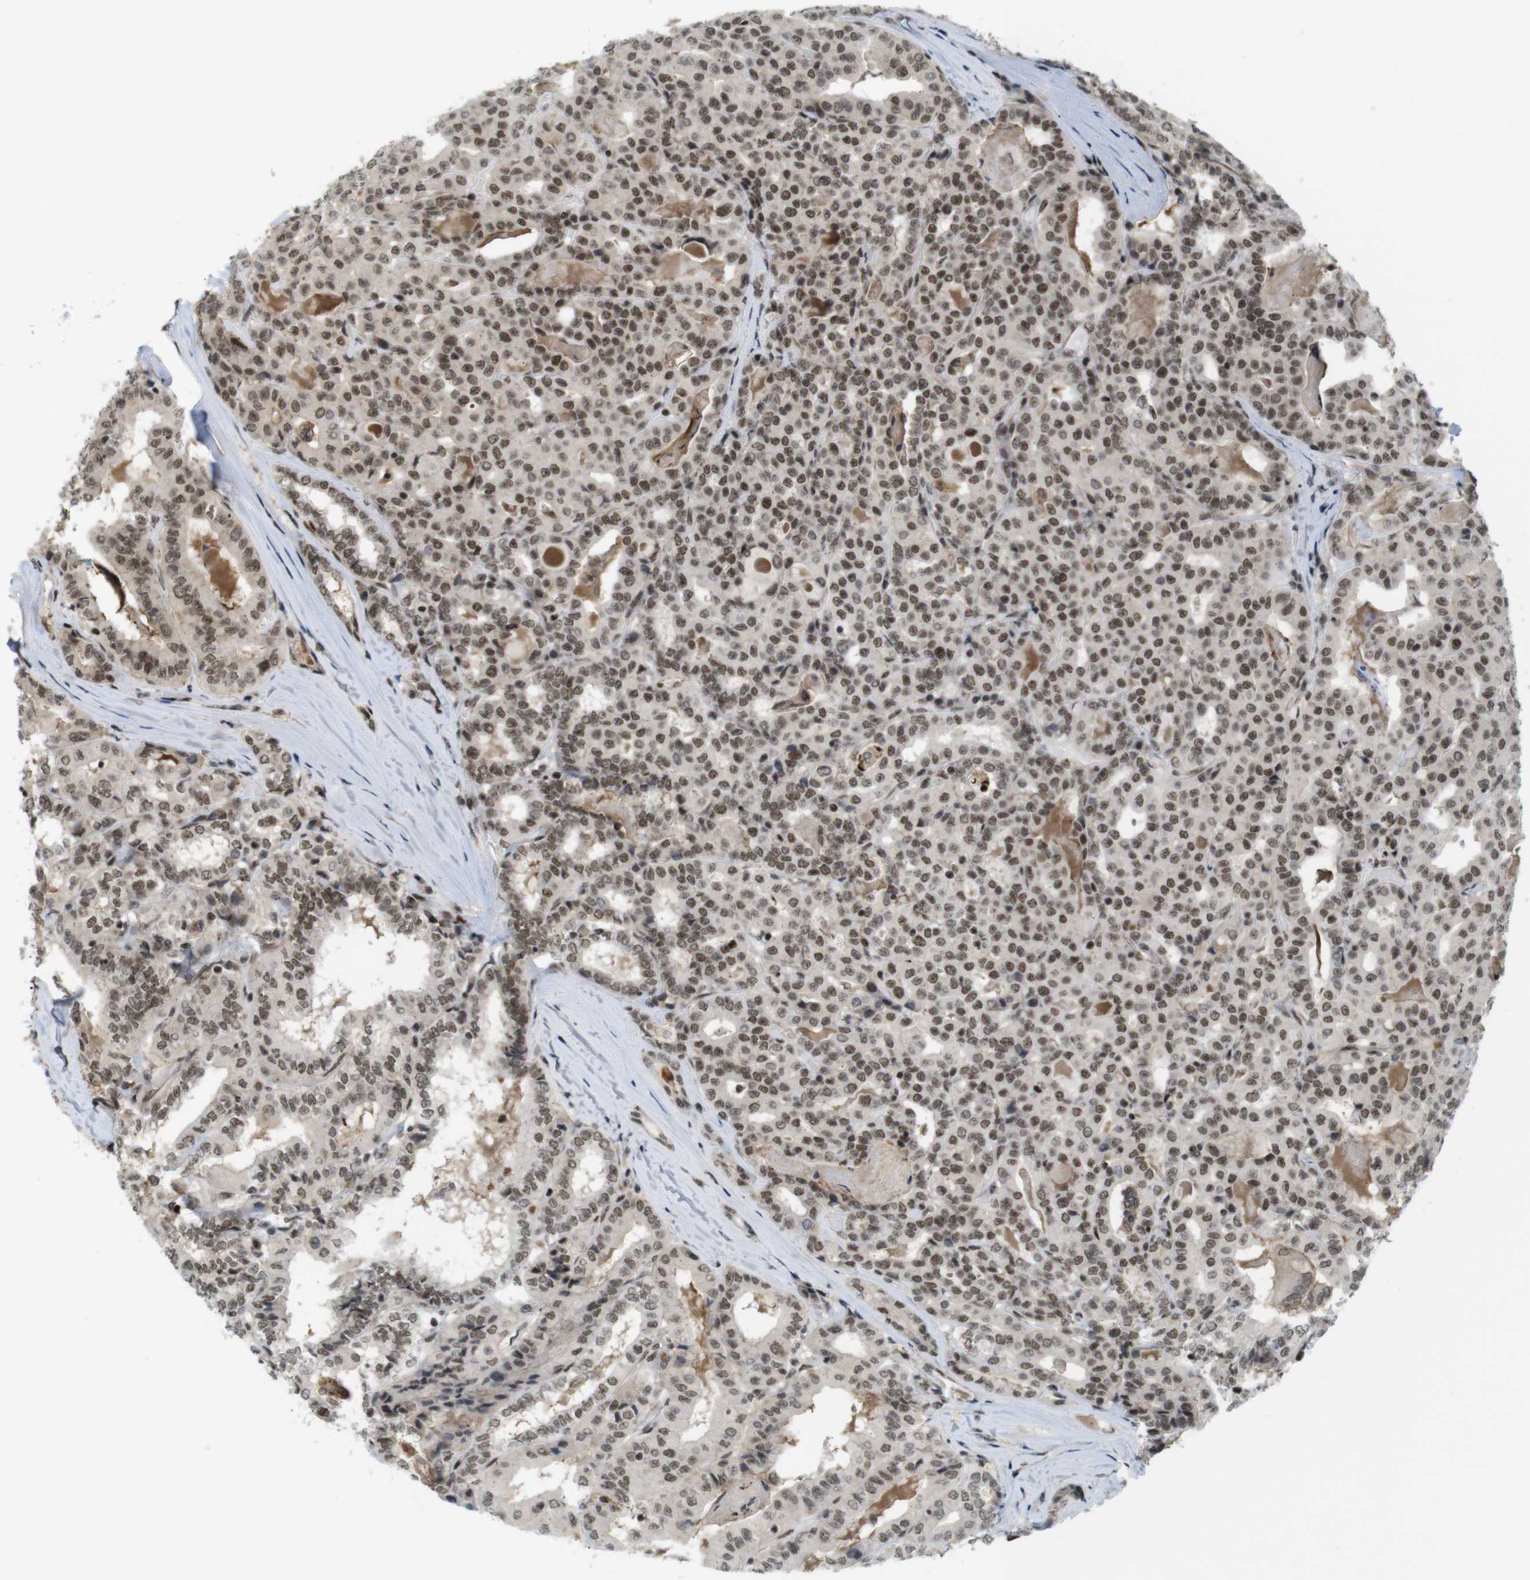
{"staining": {"intensity": "moderate", "quantity": ">75%", "location": "nuclear"}, "tissue": "thyroid cancer", "cell_type": "Tumor cells", "image_type": "cancer", "snomed": [{"axis": "morphology", "description": "Papillary adenocarcinoma, NOS"}, {"axis": "topography", "description": "Thyroid gland"}], "caption": "Human papillary adenocarcinoma (thyroid) stained for a protein (brown) demonstrates moderate nuclear positive positivity in approximately >75% of tumor cells.", "gene": "SP2", "patient": {"sex": "female", "age": 42}}